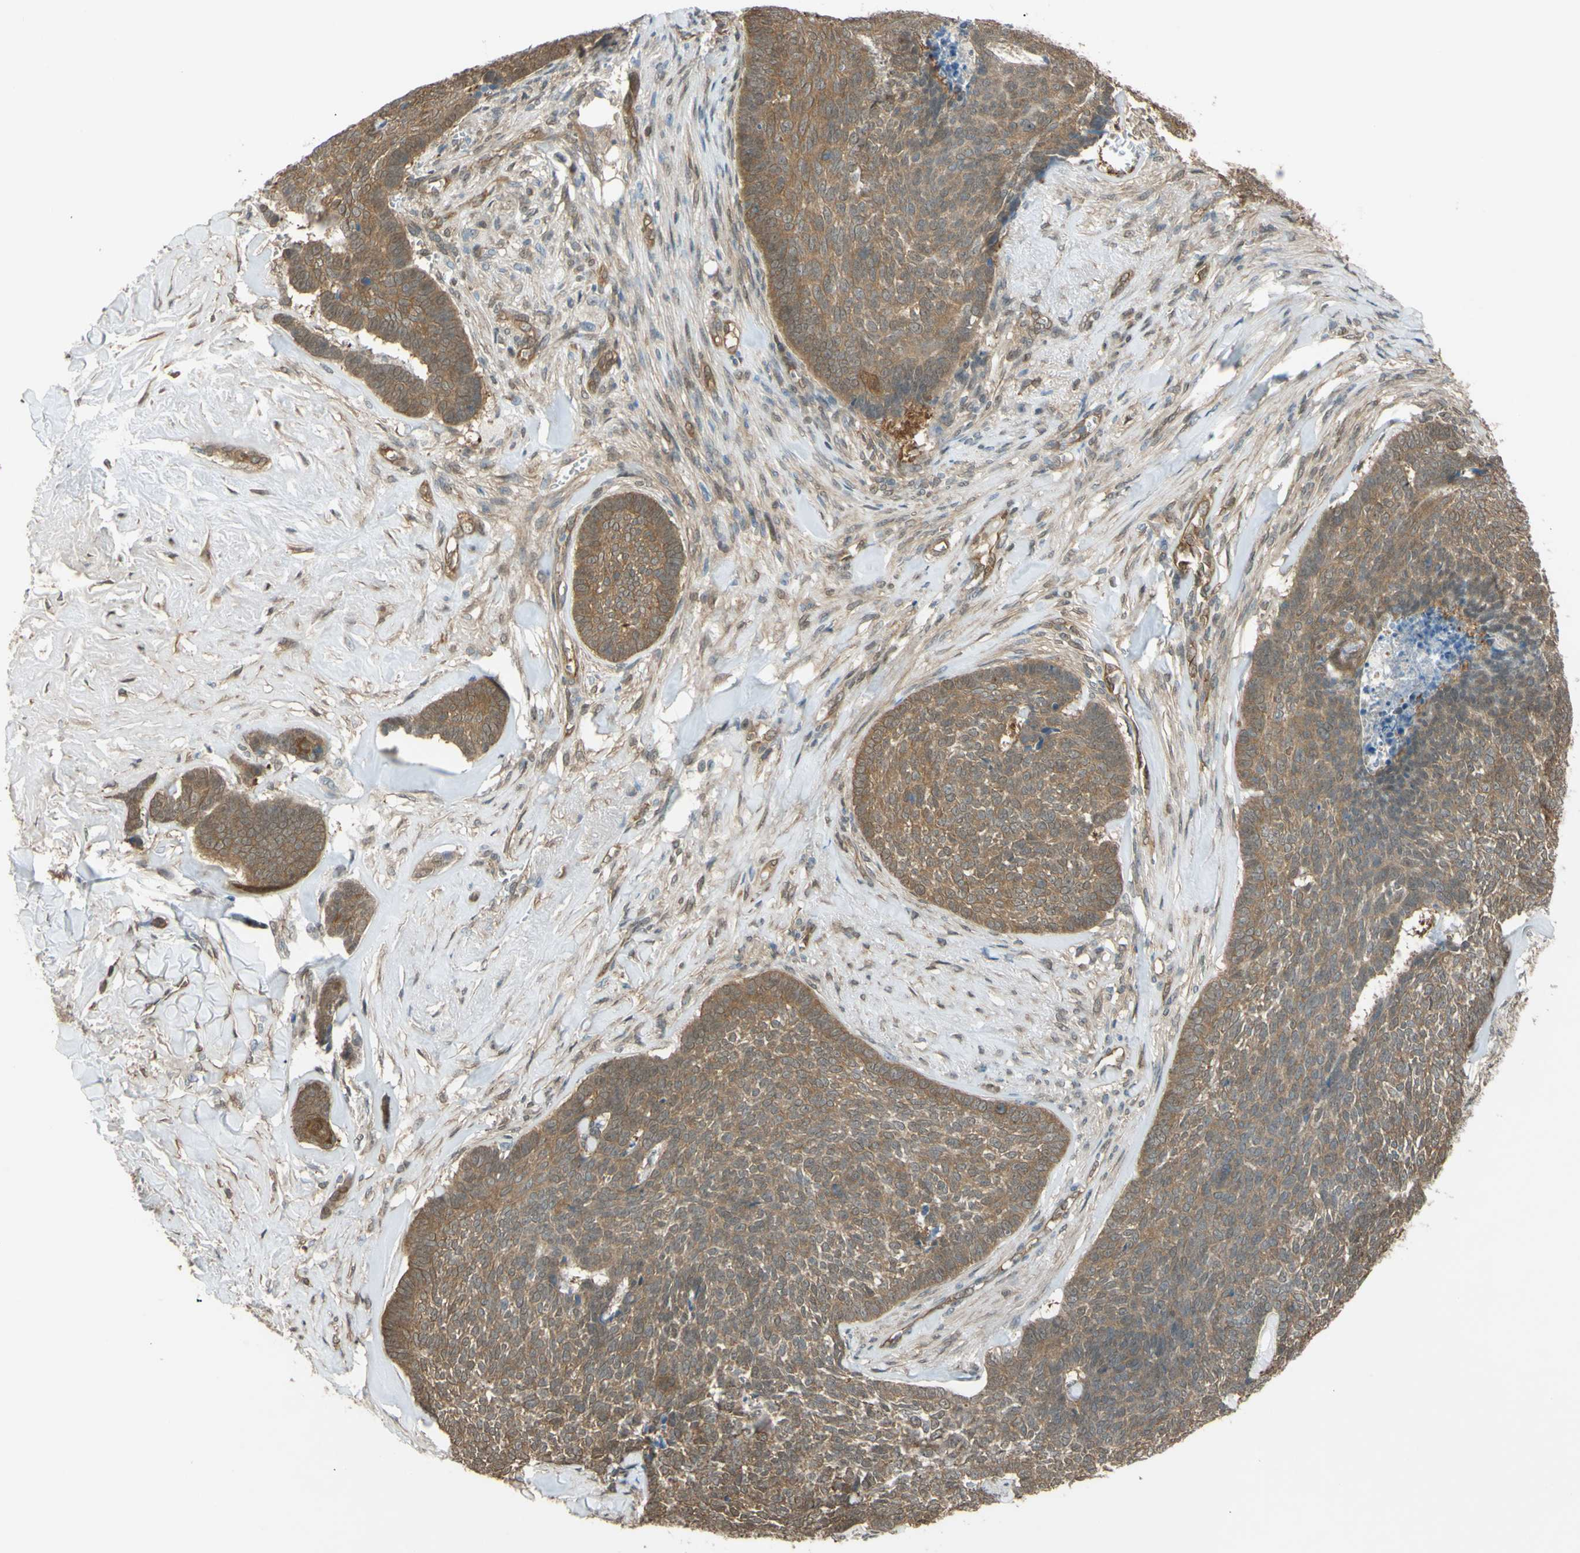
{"staining": {"intensity": "moderate", "quantity": ">75%", "location": "cytoplasmic/membranous"}, "tissue": "skin cancer", "cell_type": "Tumor cells", "image_type": "cancer", "snomed": [{"axis": "morphology", "description": "Basal cell carcinoma"}, {"axis": "topography", "description": "Skin"}], "caption": "This histopathology image shows immunohistochemistry (IHC) staining of human skin basal cell carcinoma, with medium moderate cytoplasmic/membranous expression in about >75% of tumor cells.", "gene": "YWHAQ", "patient": {"sex": "male", "age": 84}}